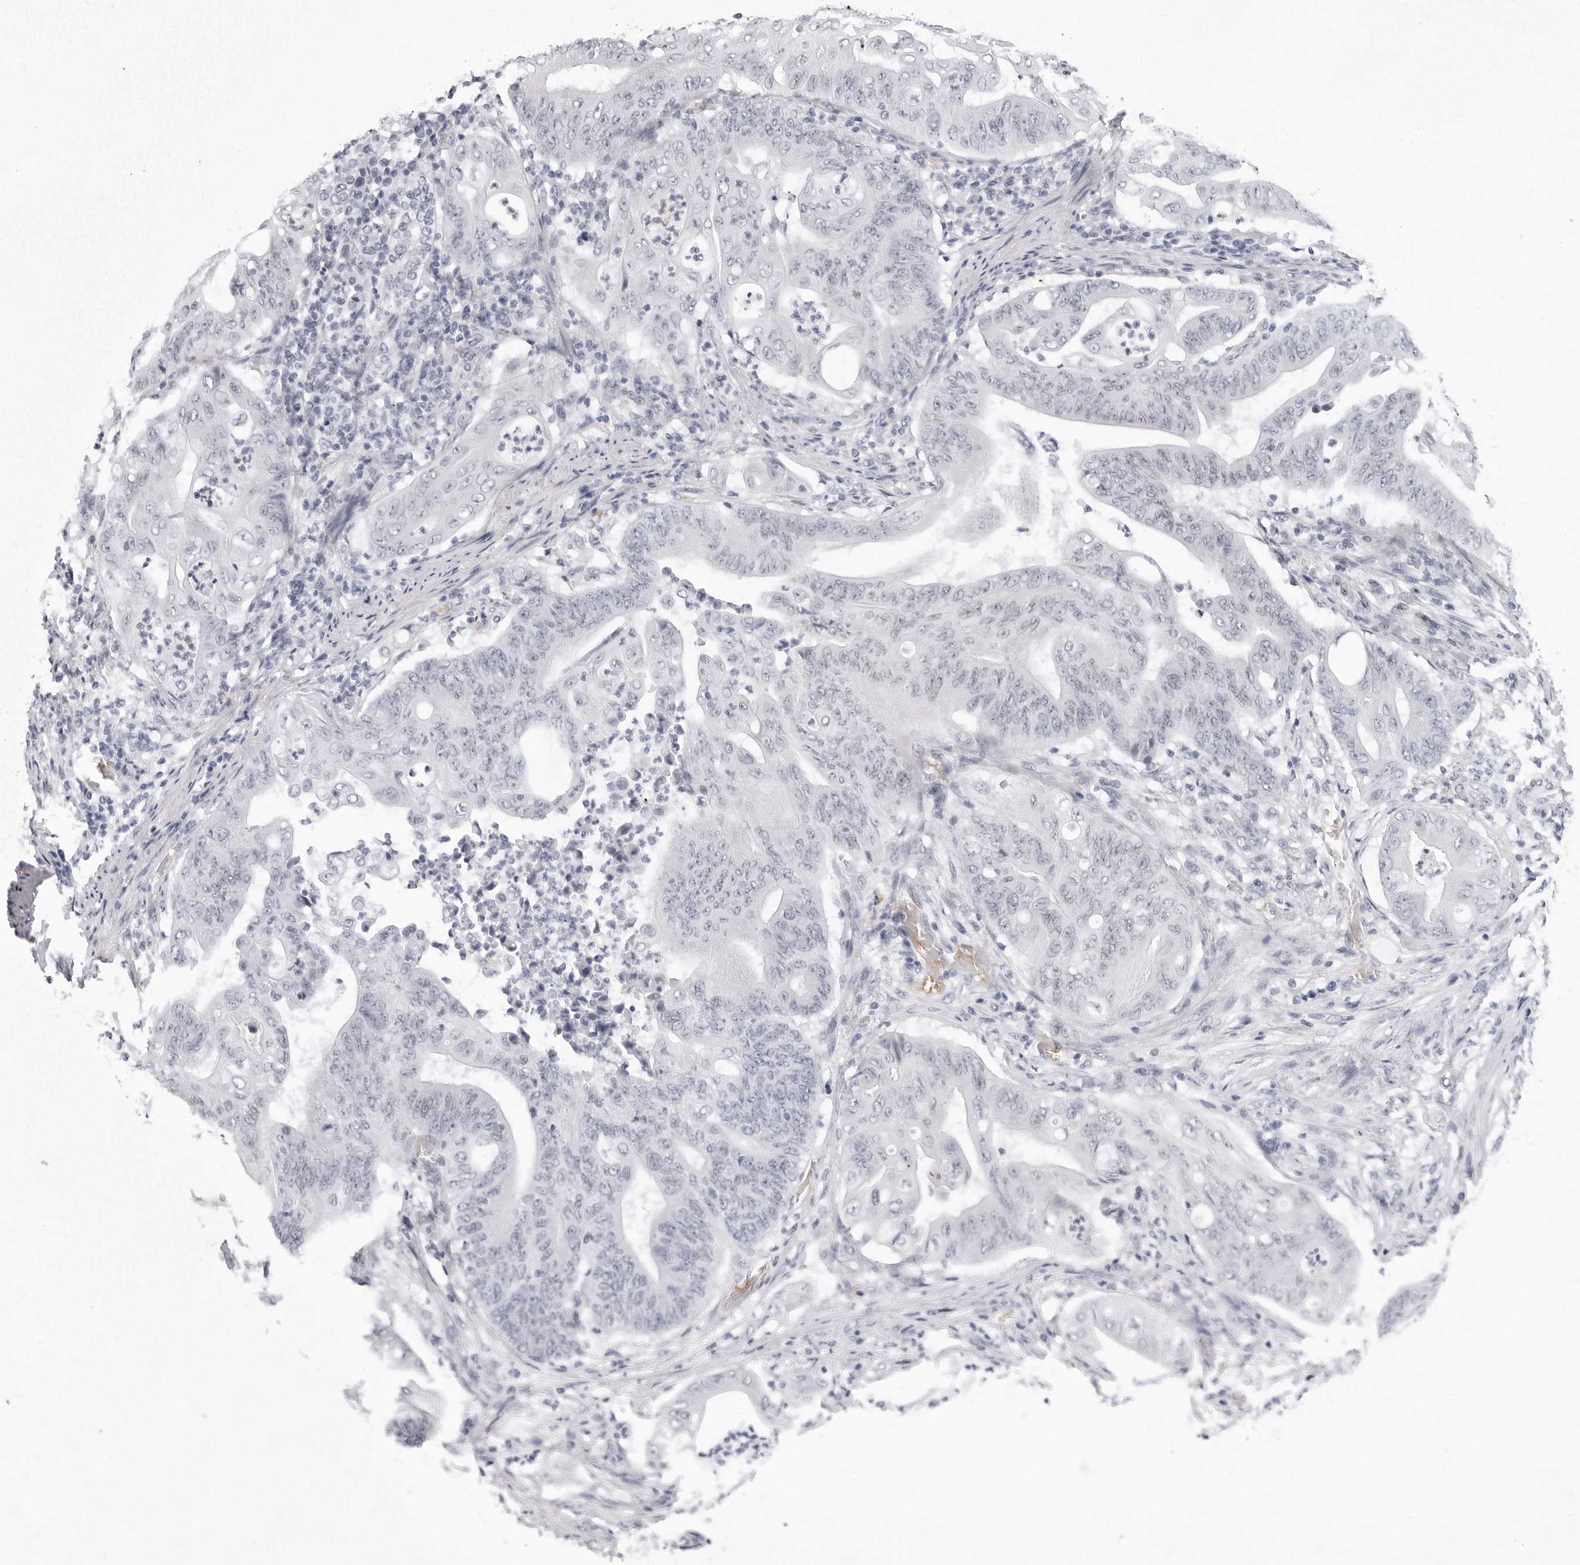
{"staining": {"intensity": "negative", "quantity": "none", "location": "none"}, "tissue": "stomach cancer", "cell_type": "Tumor cells", "image_type": "cancer", "snomed": [{"axis": "morphology", "description": "Adenocarcinoma, NOS"}, {"axis": "topography", "description": "Stomach"}], "caption": "Protein analysis of stomach cancer (adenocarcinoma) reveals no significant expression in tumor cells.", "gene": "VEZF1", "patient": {"sex": "female", "age": 73}}